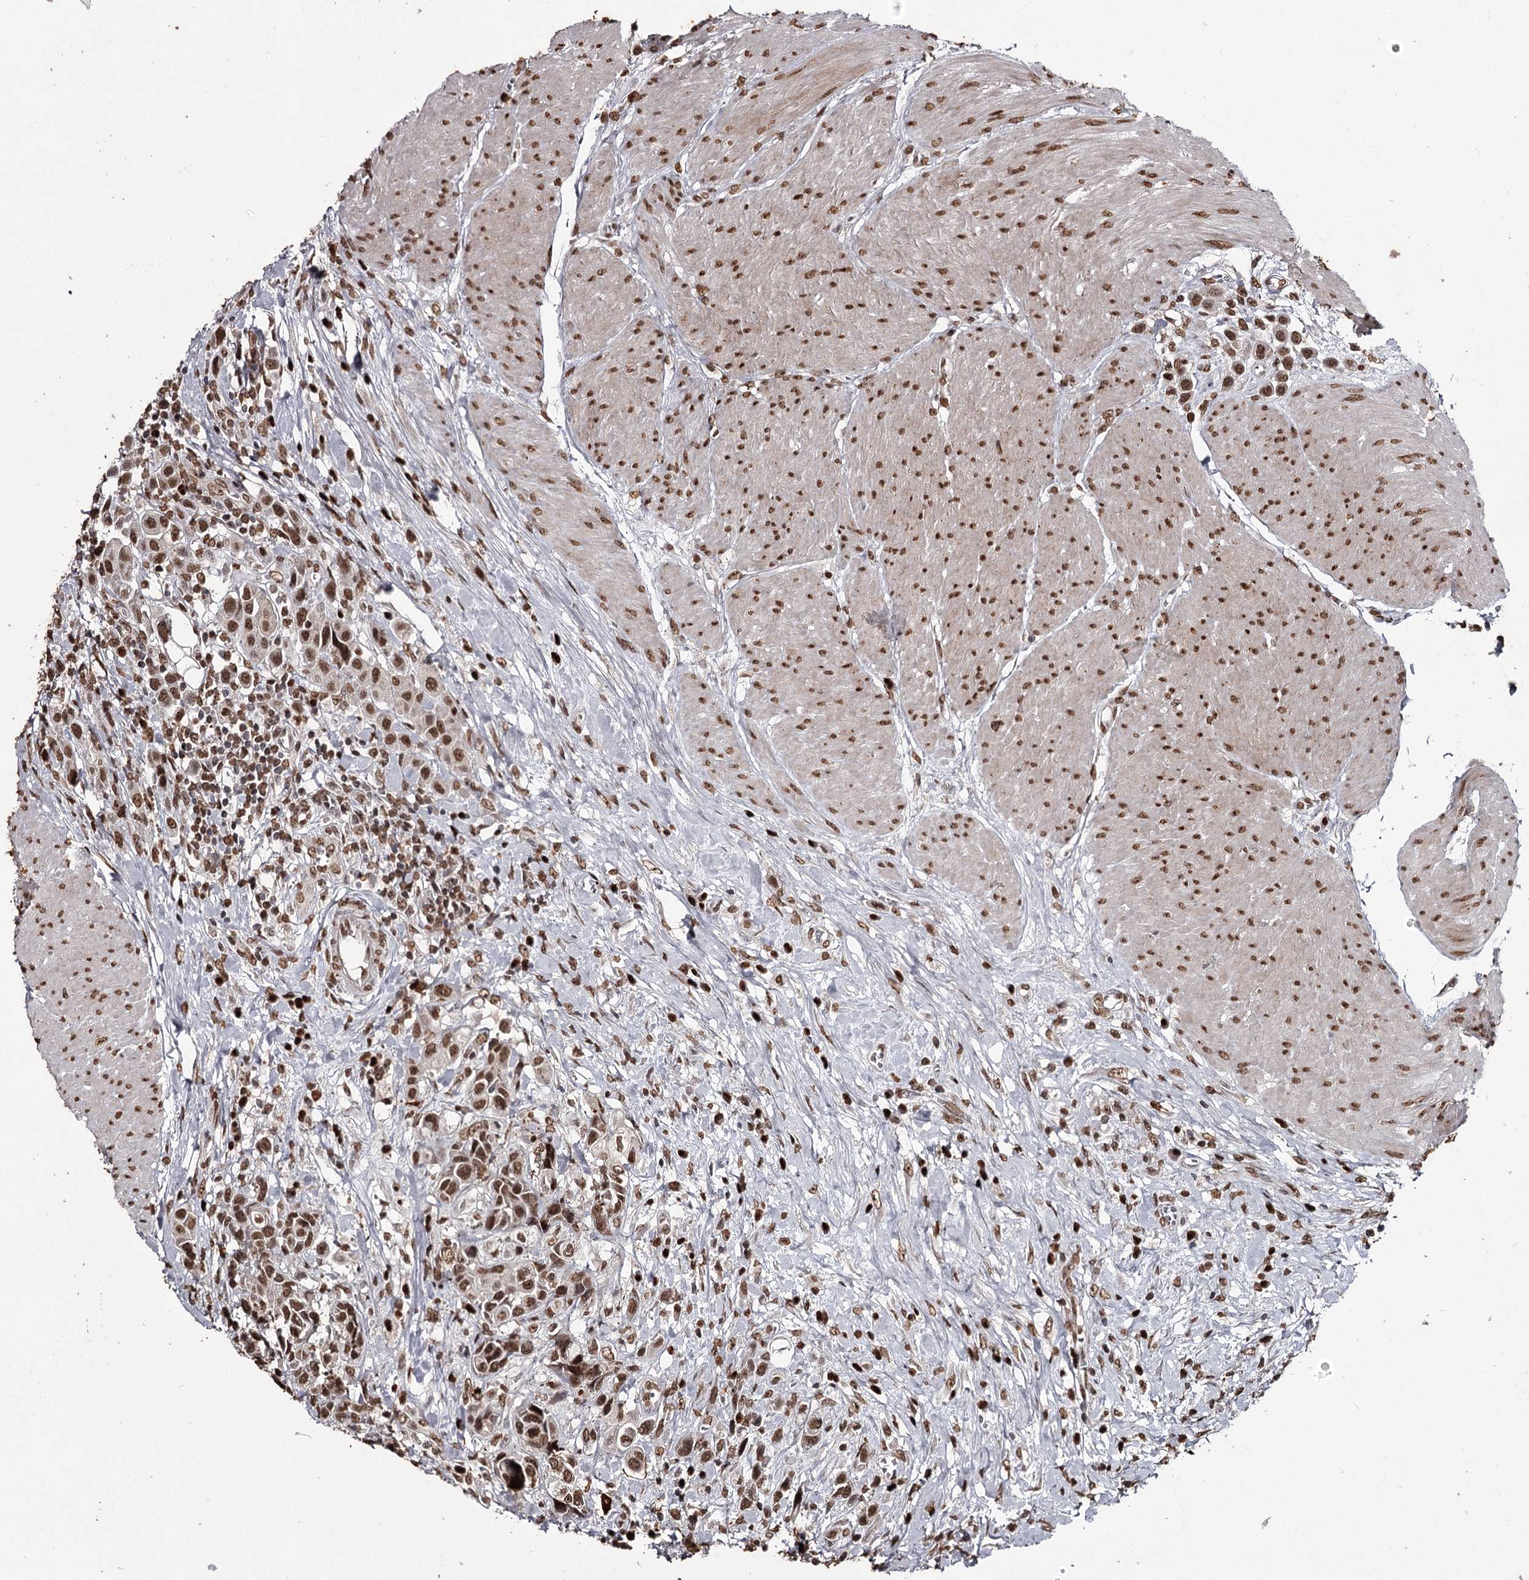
{"staining": {"intensity": "strong", "quantity": ">75%", "location": "nuclear"}, "tissue": "urothelial cancer", "cell_type": "Tumor cells", "image_type": "cancer", "snomed": [{"axis": "morphology", "description": "Urothelial carcinoma, High grade"}, {"axis": "topography", "description": "Urinary bladder"}], "caption": "Strong nuclear protein positivity is seen in approximately >75% of tumor cells in urothelial cancer.", "gene": "THYN1", "patient": {"sex": "male", "age": 50}}